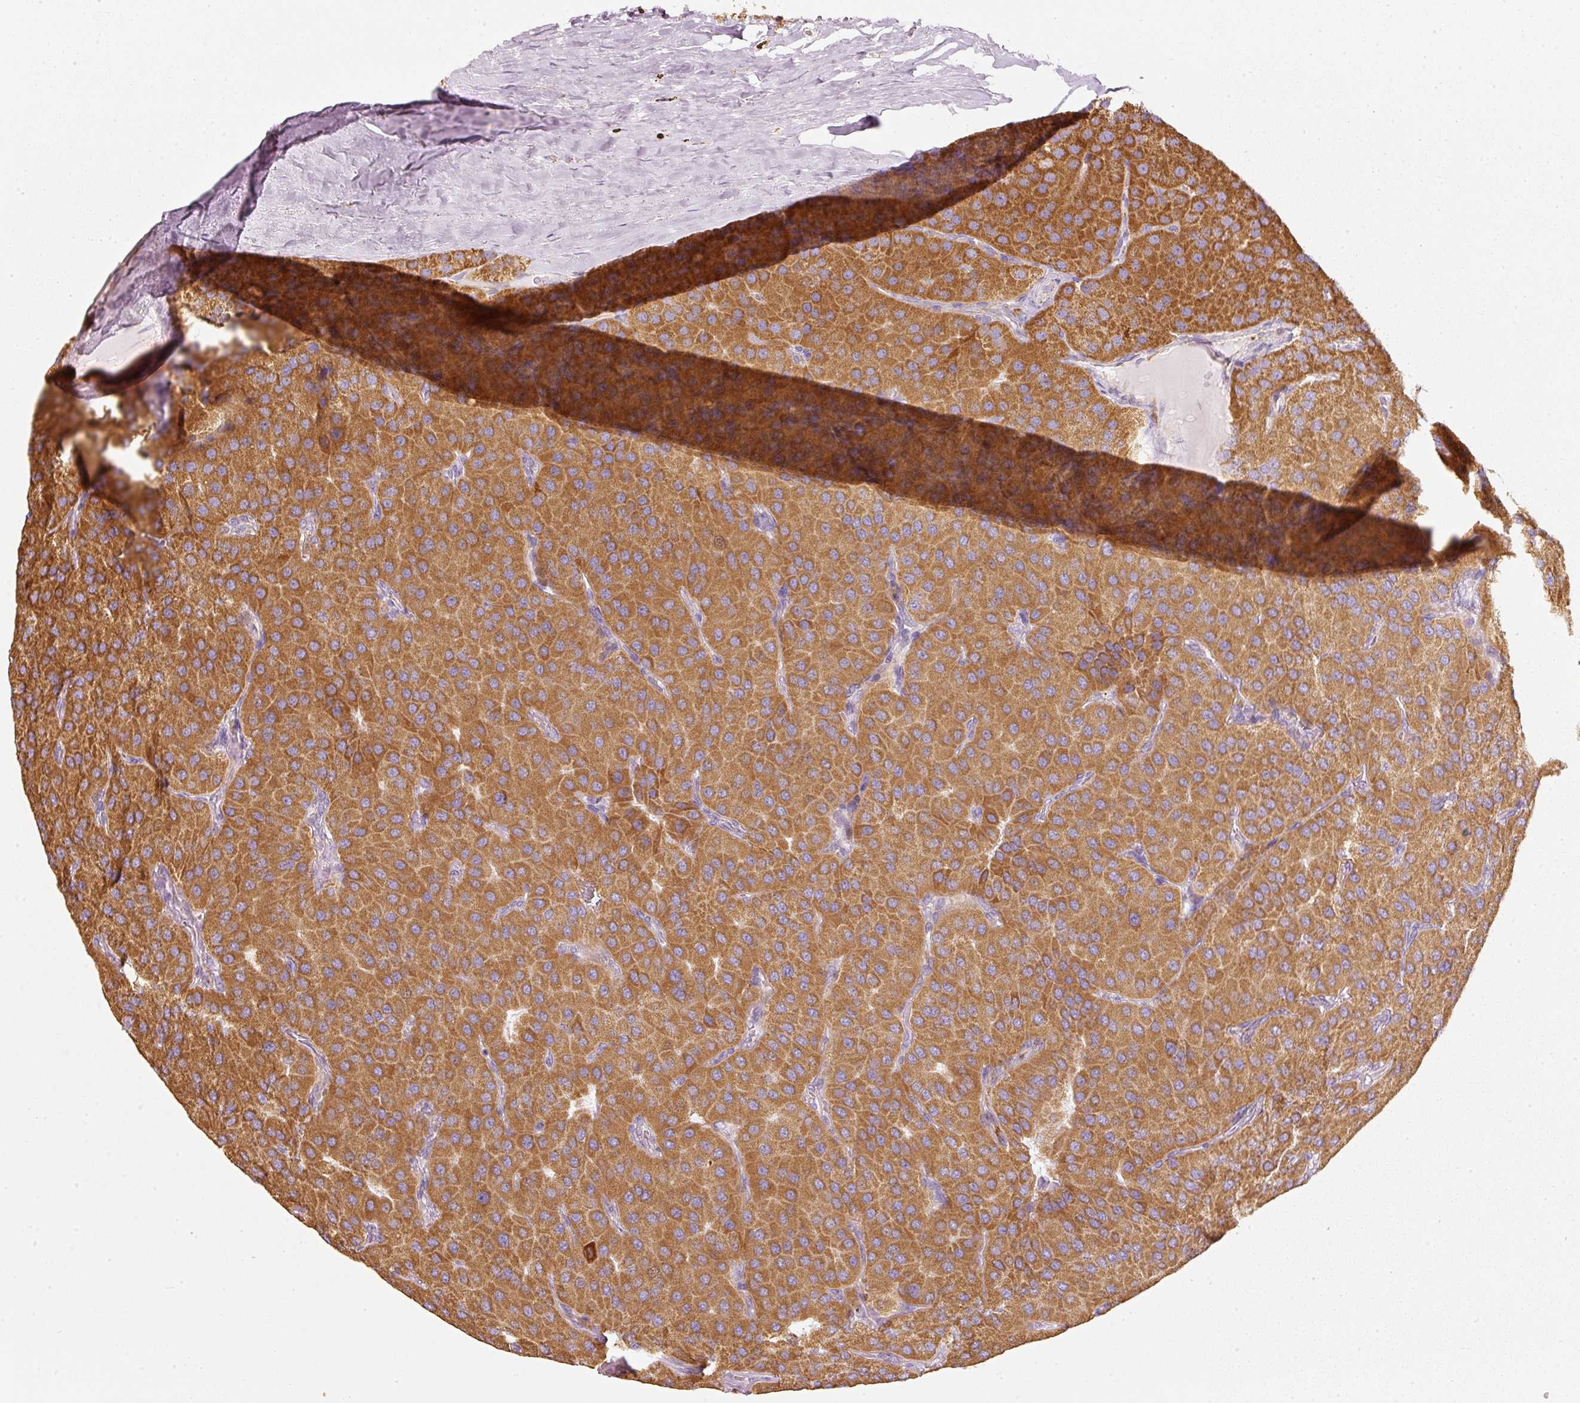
{"staining": {"intensity": "moderate", "quantity": ">75%", "location": "cytoplasmic/membranous,nuclear"}, "tissue": "parathyroid gland", "cell_type": "Glandular cells", "image_type": "normal", "snomed": [{"axis": "morphology", "description": "Normal tissue, NOS"}, {"axis": "morphology", "description": "Adenoma, NOS"}, {"axis": "topography", "description": "Parathyroid gland"}], "caption": "Brown immunohistochemical staining in unremarkable parathyroid gland displays moderate cytoplasmic/membranous,nuclear staining in approximately >75% of glandular cells. The protein of interest is shown in brown color, while the nuclei are stained blue.", "gene": "DUT", "patient": {"sex": "female", "age": 86}}